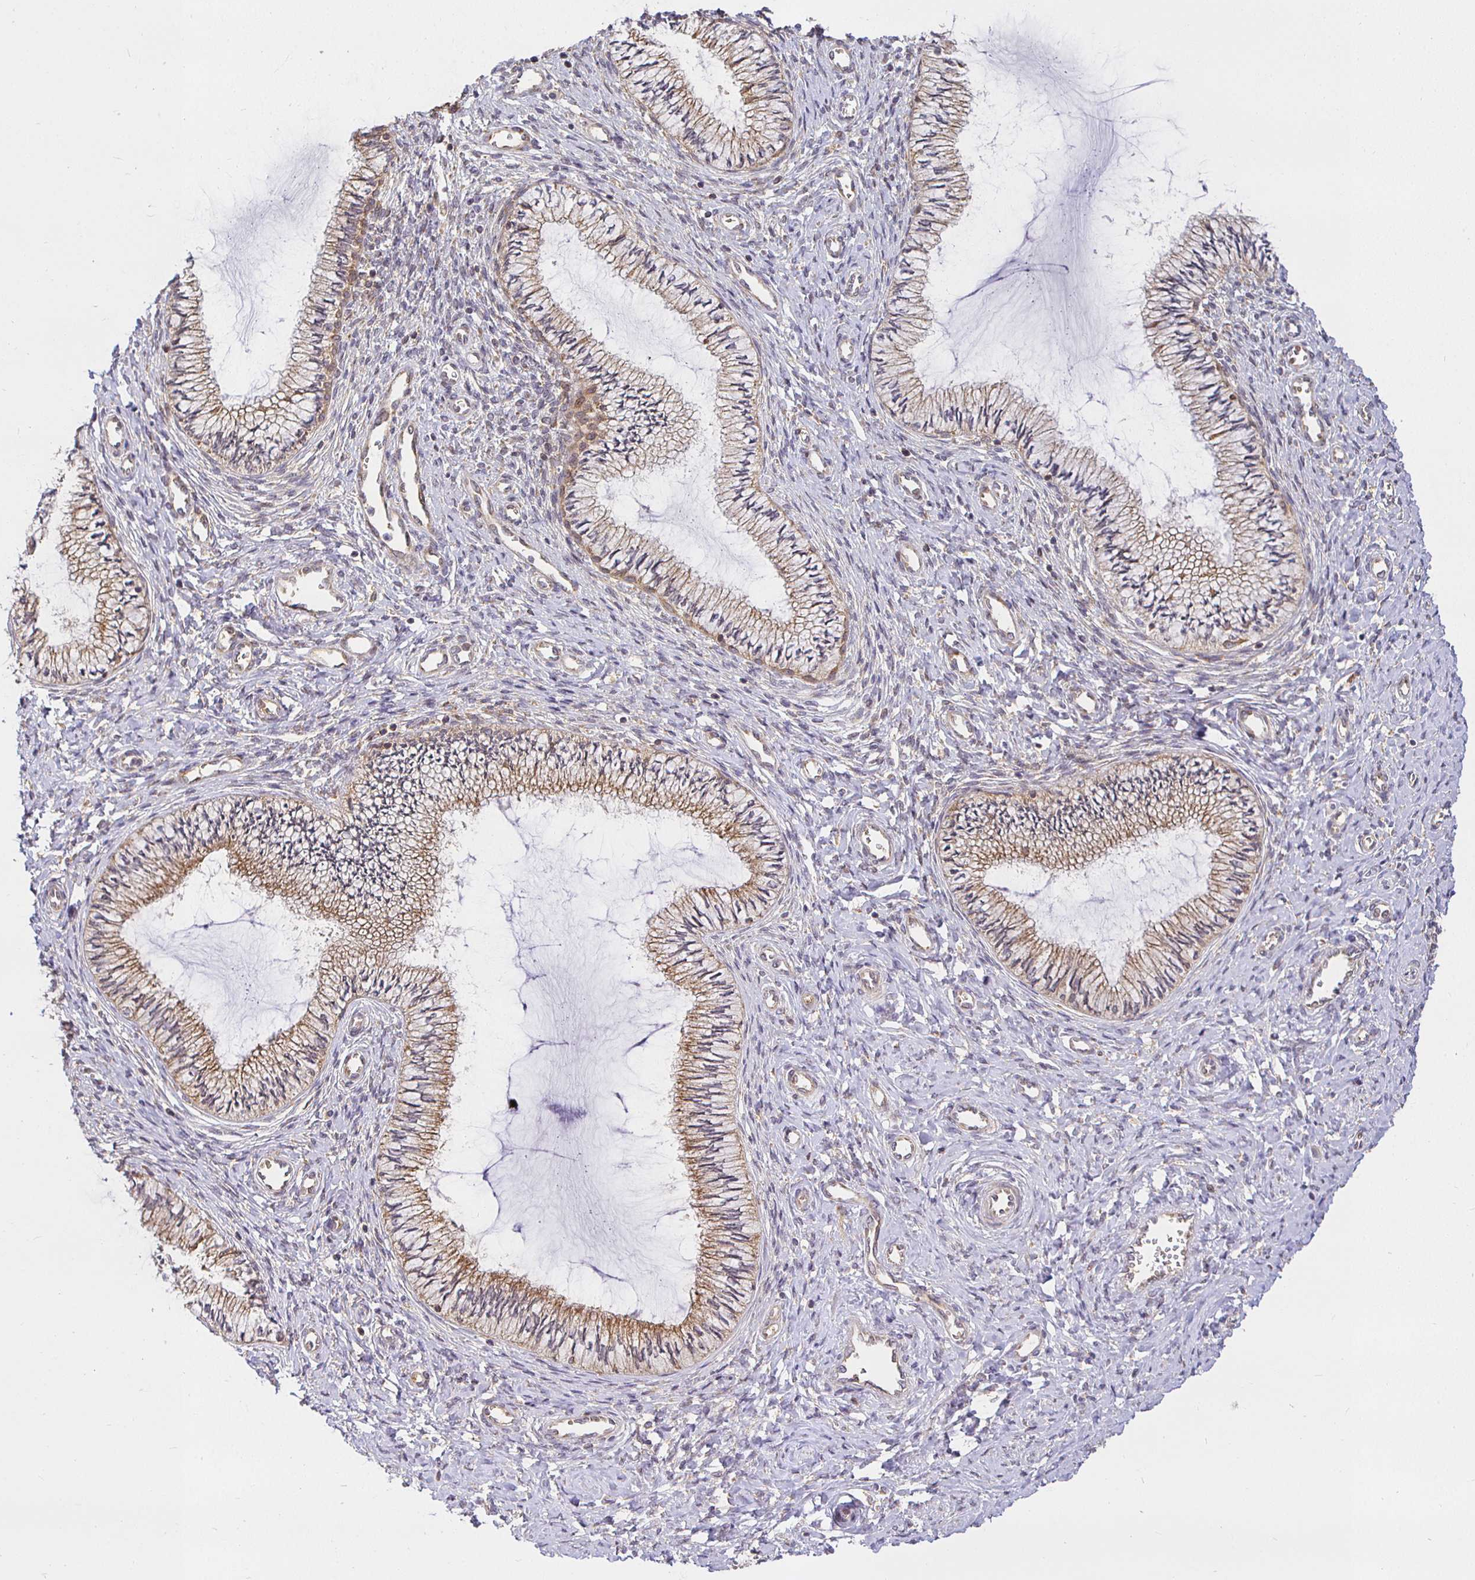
{"staining": {"intensity": "weak", "quantity": ">75%", "location": "cytoplasmic/membranous"}, "tissue": "cervix", "cell_type": "Glandular cells", "image_type": "normal", "snomed": [{"axis": "morphology", "description": "Normal tissue, NOS"}, {"axis": "topography", "description": "Cervix"}], "caption": "The histopathology image shows immunohistochemical staining of unremarkable cervix. There is weak cytoplasmic/membranous staining is present in approximately >75% of glandular cells.", "gene": "IRAK1", "patient": {"sex": "female", "age": 24}}